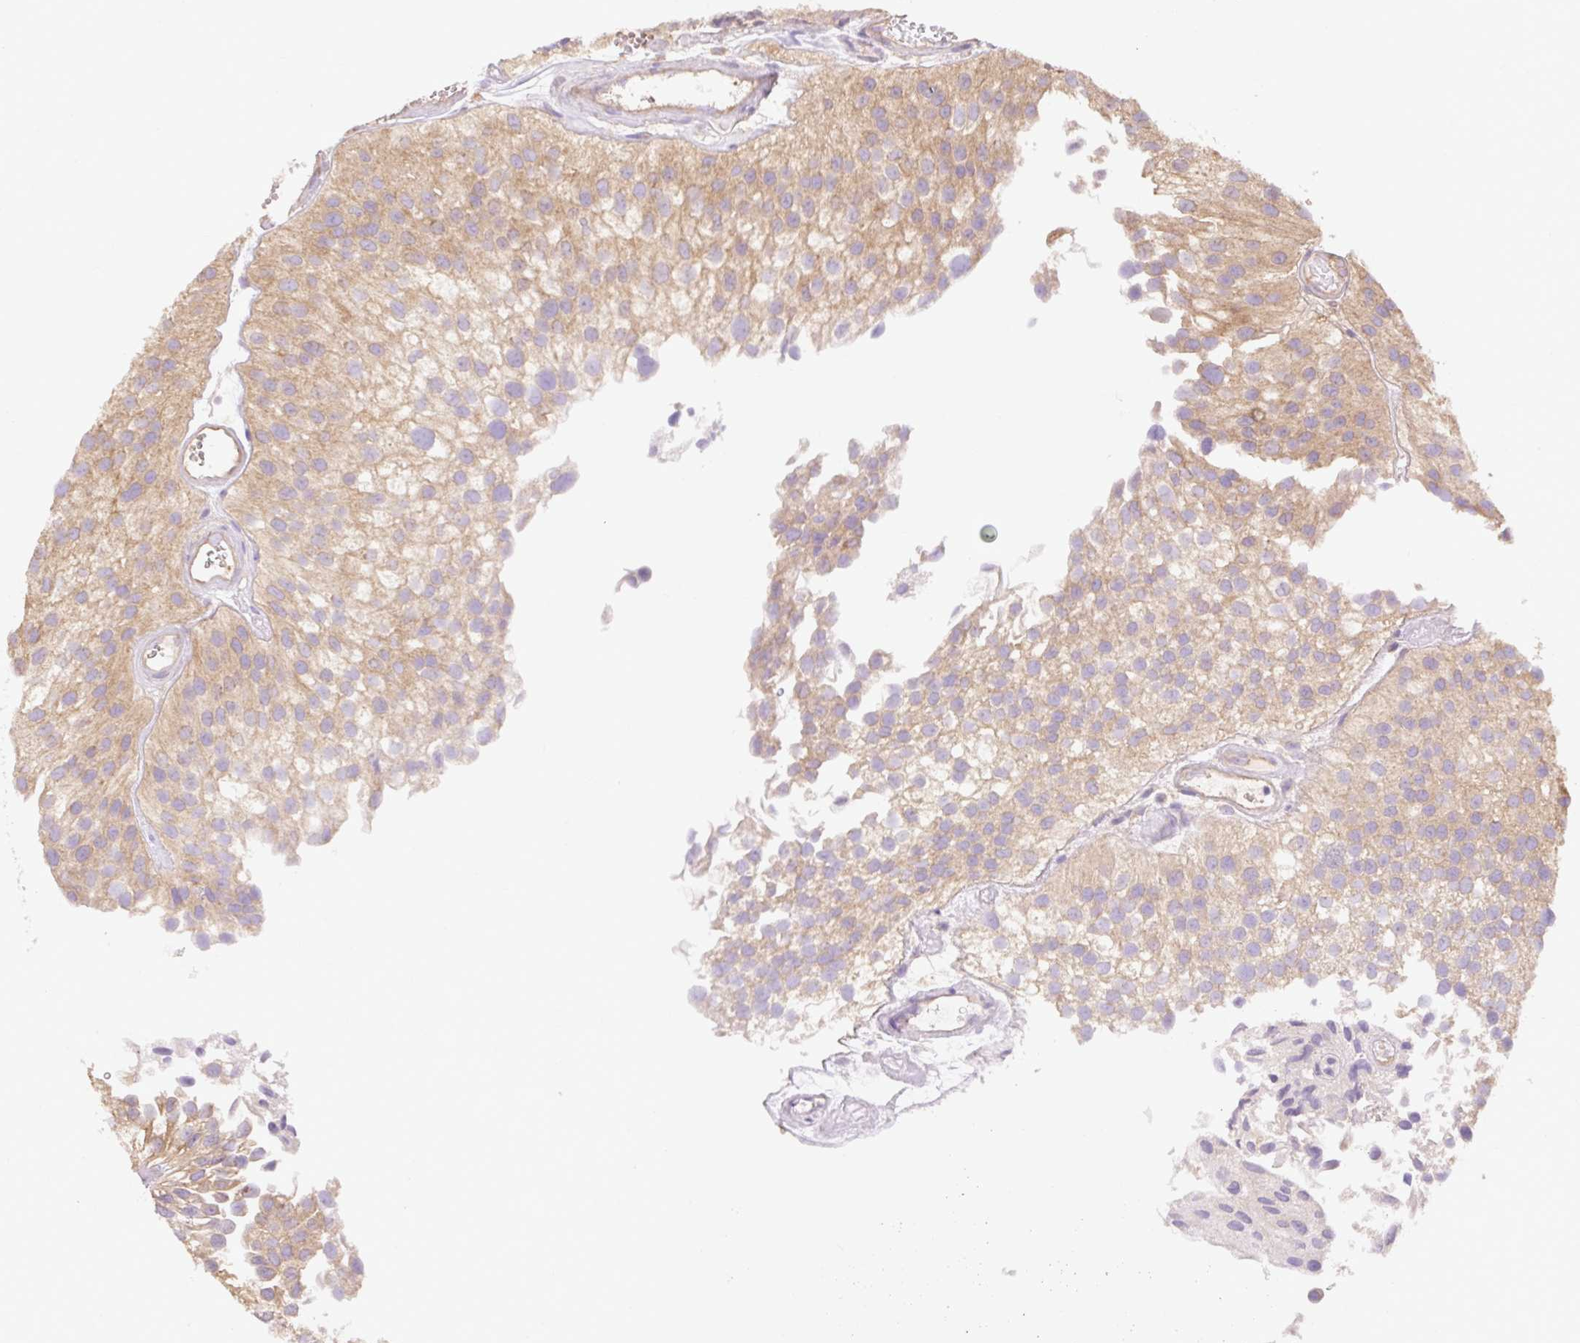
{"staining": {"intensity": "moderate", "quantity": "25%-75%", "location": "cytoplasmic/membranous"}, "tissue": "urothelial cancer", "cell_type": "Tumor cells", "image_type": "cancer", "snomed": [{"axis": "morphology", "description": "Urothelial carcinoma, NOS"}, {"axis": "topography", "description": "Urinary bladder"}], "caption": "Urothelial cancer stained for a protein shows moderate cytoplasmic/membranous positivity in tumor cells.", "gene": "DESI1", "patient": {"sex": "male", "age": 87}}